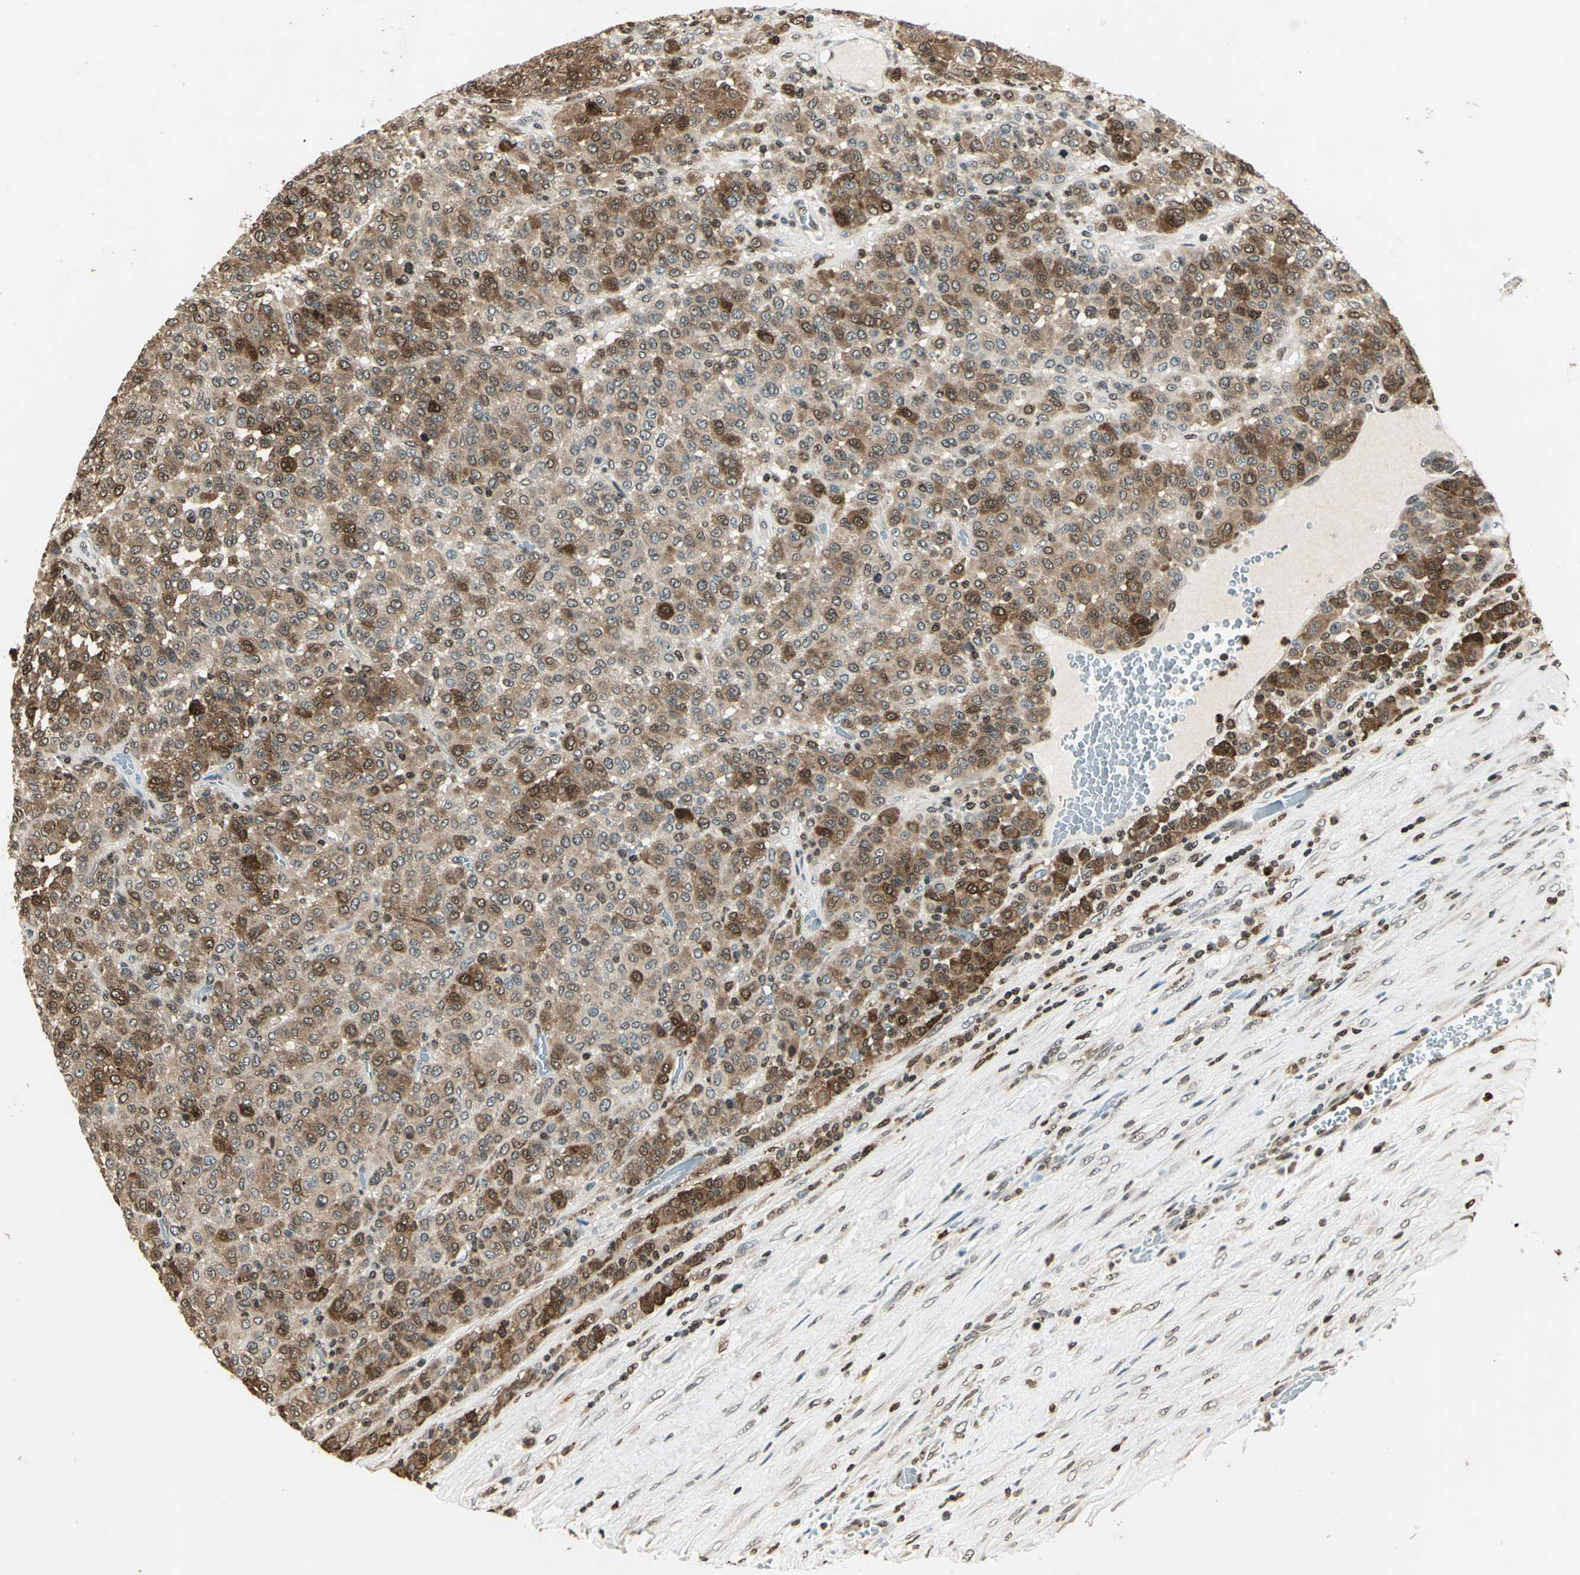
{"staining": {"intensity": "strong", "quantity": ">75%", "location": "cytoplasmic/membranous,nuclear"}, "tissue": "melanoma", "cell_type": "Tumor cells", "image_type": "cancer", "snomed": [{"axis": "morphology", "description": "Malignant melanoma, Metastatic site"}, {"axis": "topography", "description": "Pancreas"}], "caption": "Immunohistochemical staining of melanoma reveals high levels of strong cytoplasmic/membranous and nuclear protein staining in approximately >75% of tumor cells. (Stains: DAB in brown, nuclei in blue, Microscopy: brightfield microscopy at high magnification).", "gene": "LGALS3", "patient": {"sex": "female", "age": 30}}